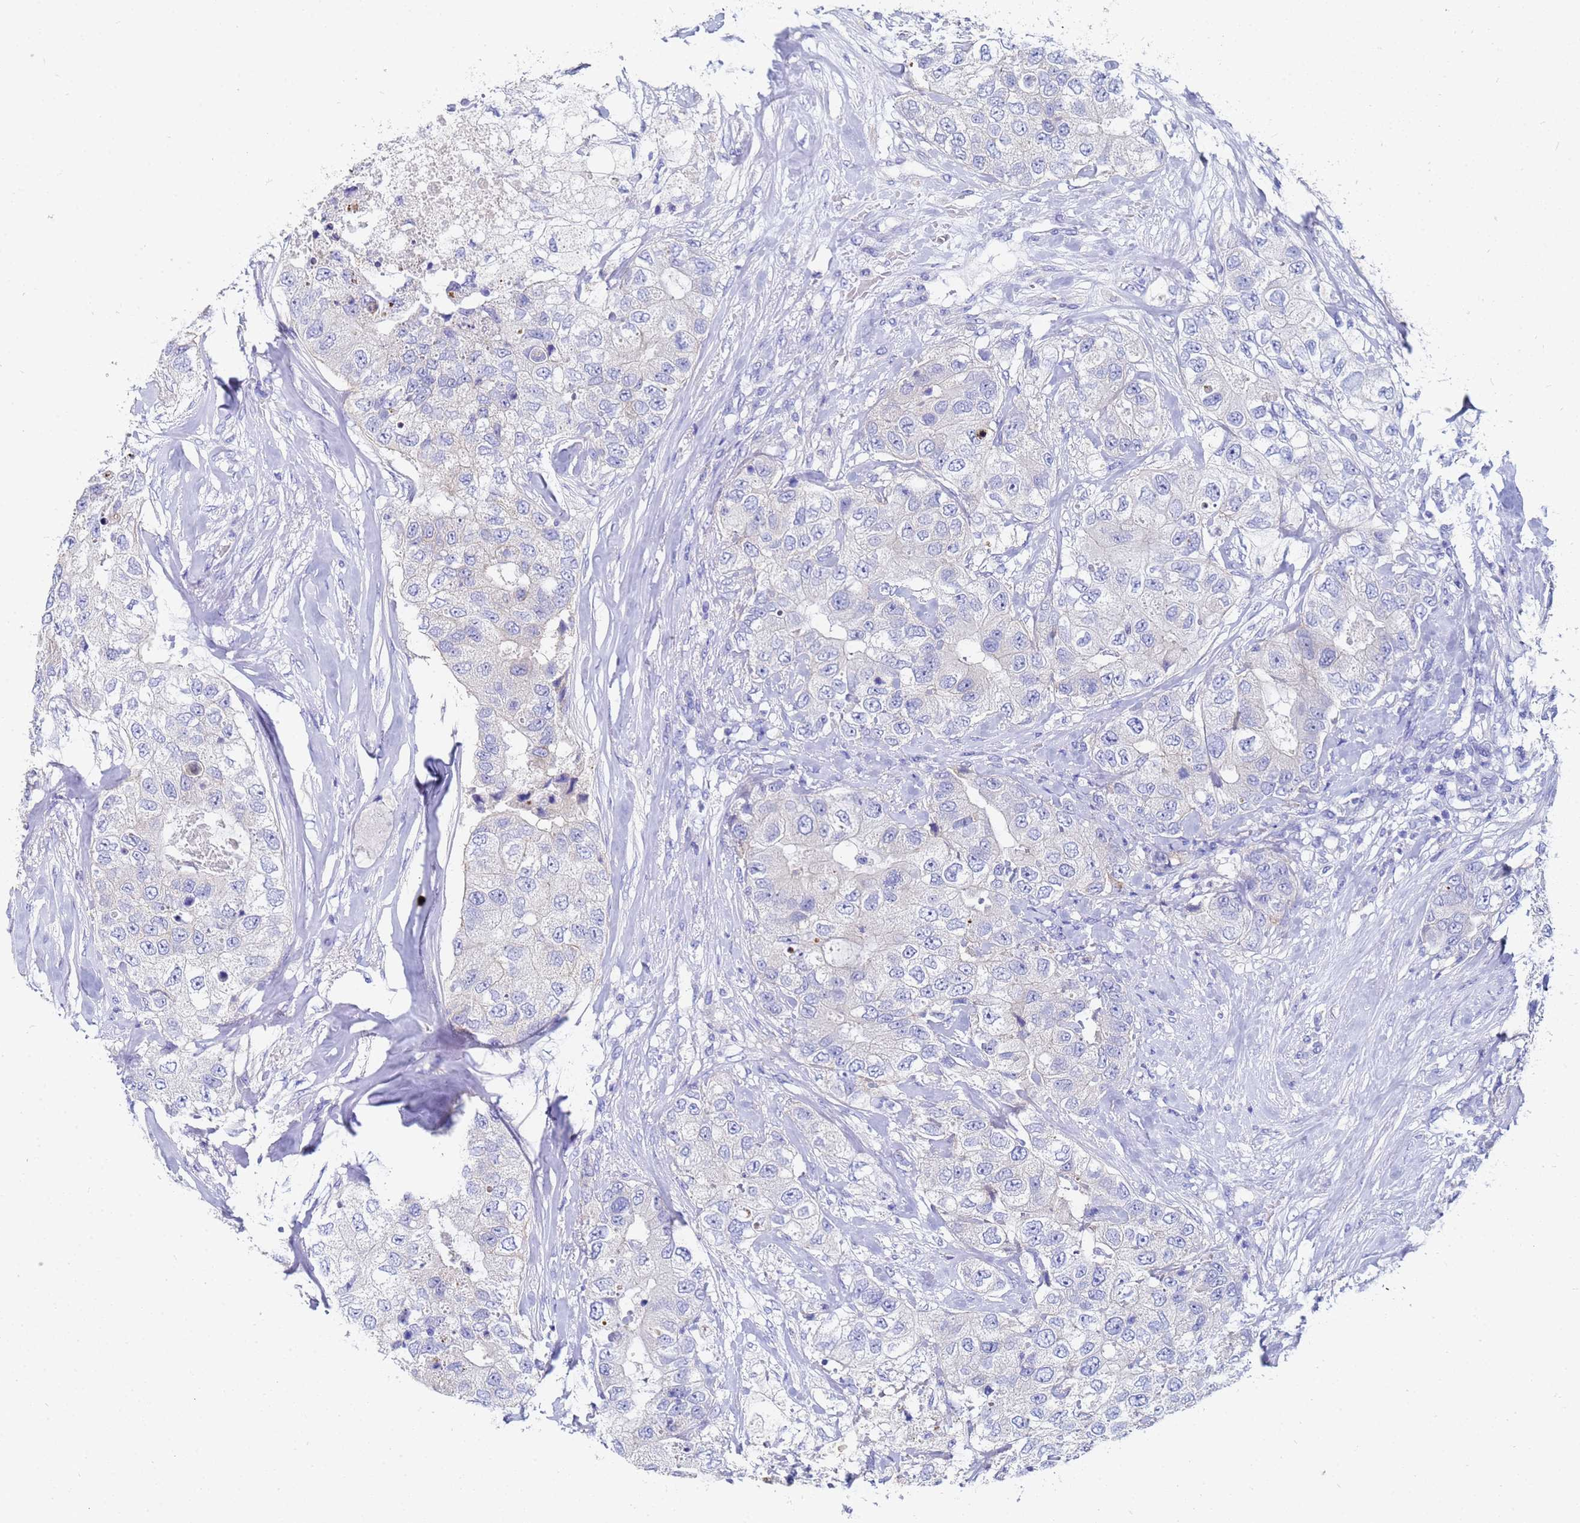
{"staining": {"intensity": "negative", "quantity": "none", "location": "none"}, "tissue": "breast cancer", "cell_type": "Tumor cells", "image_type": "cancer", "snomed": [{"axis": "morphology", "description": "Duct carcinoma"}, {"axis": "topography", "description": "Breast"}], "caption": "The micrograph displays no staining of tumor cells in breast cancer. (DAB (3,3'-diaminobenzidine) immunohistochemistry (IHC) with hematoxylin counter stain).", "gene": "C2orf72", "patient": {"sex": "female", "age": 62}}